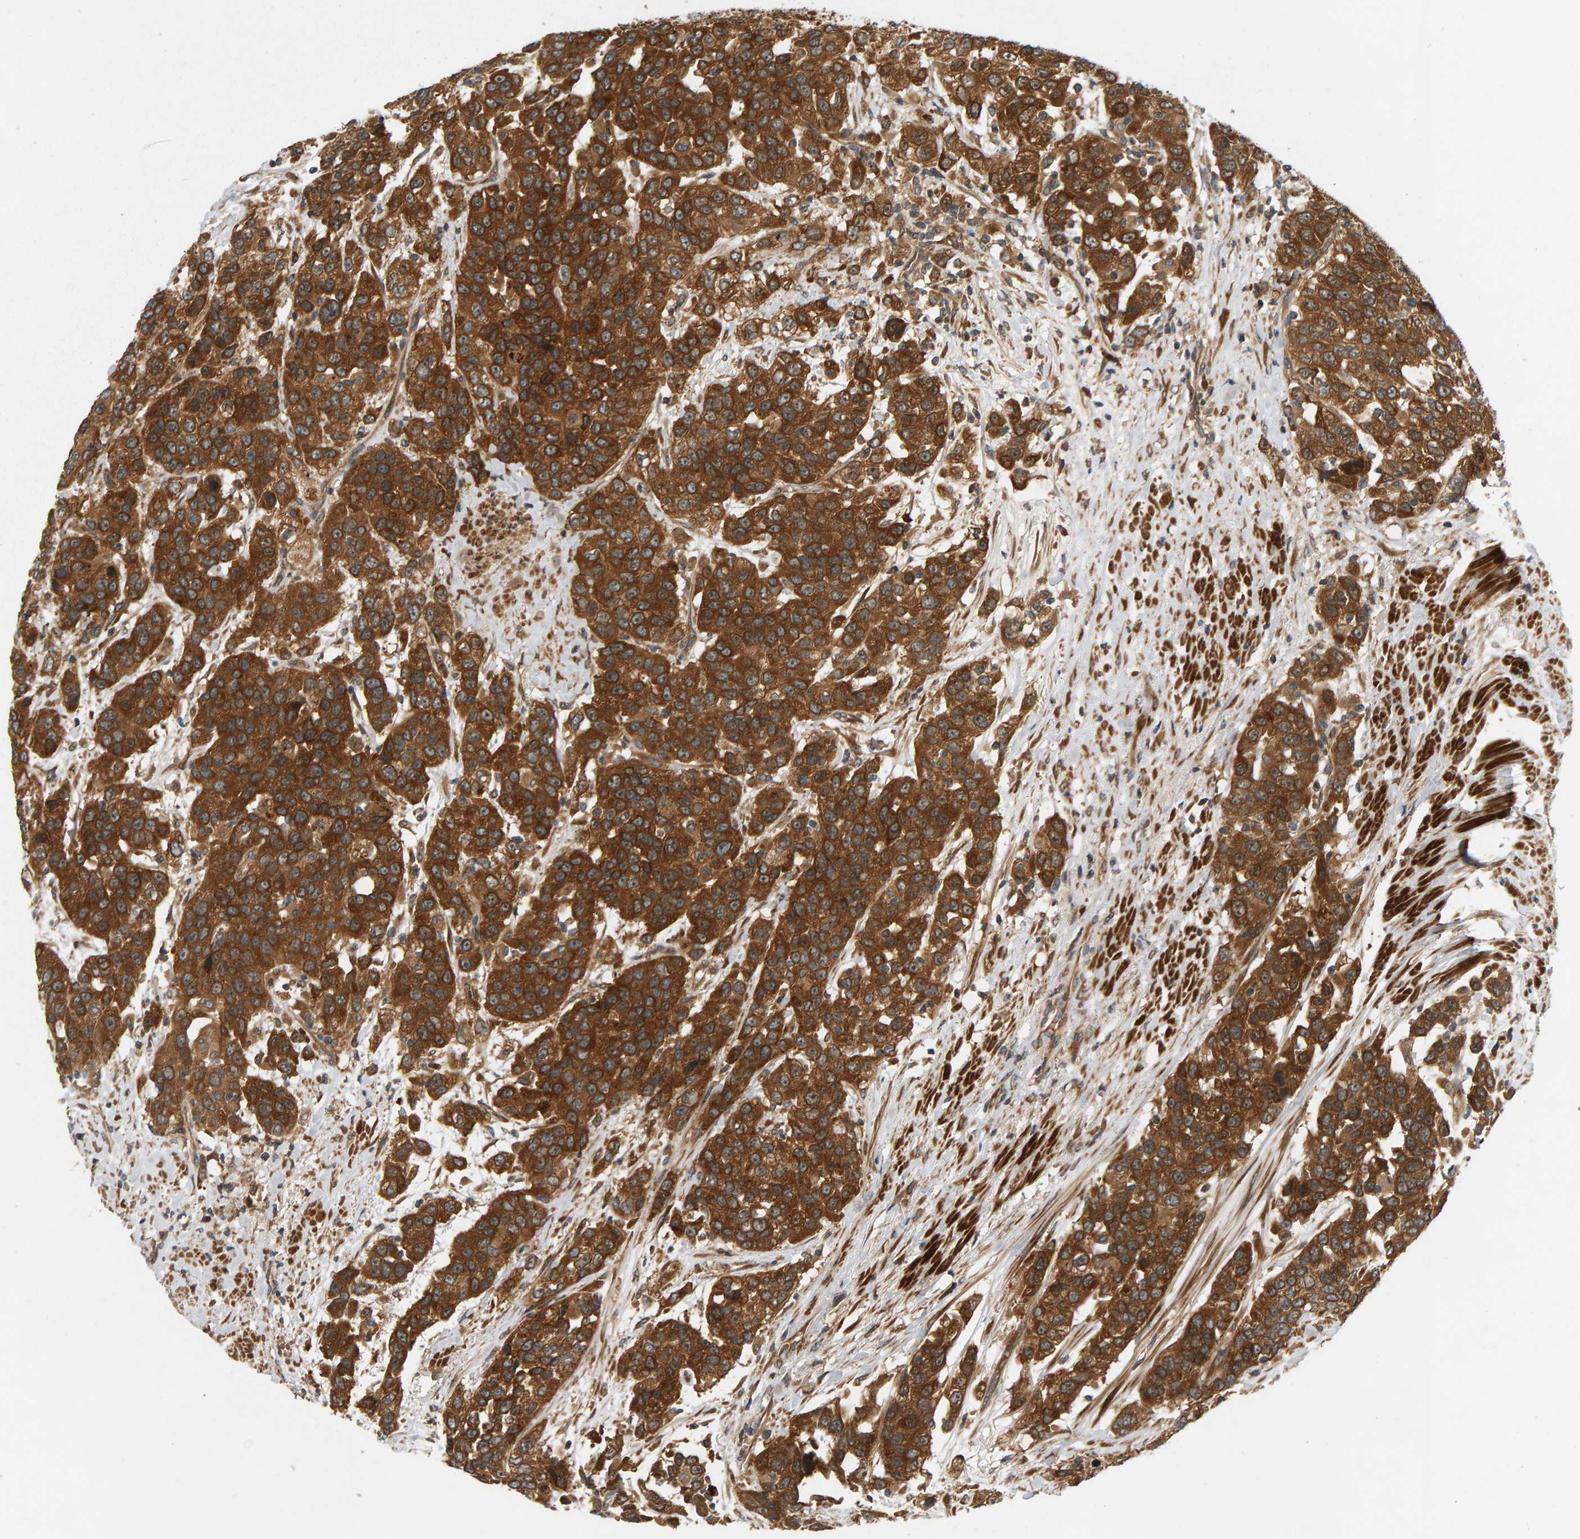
{"staining": {"intensity": "strong", "quantity": ">75%", "location": "cytoplasmic/membranous"}, "tissue": "urothelial cancer", "cell_type": "Tumor cells", "image_type": "cancer", "snomed": [{"axis": "morphology", "description": "Urothelial carcinoma, High grade"}, {"axis": "topography", "description": "Urinary bladder"}], "caption": "Urothelial carcinoma (high-grade) was stained to show a protein in brown. There is high levels of strong cytoplasmic/membranous positivity in approximately >75% of tumor cells. (IHC, brightfield microscopy, high magnification).", "gene": "BAHCC1", "patient": {"sex": "female", "age": 80}}